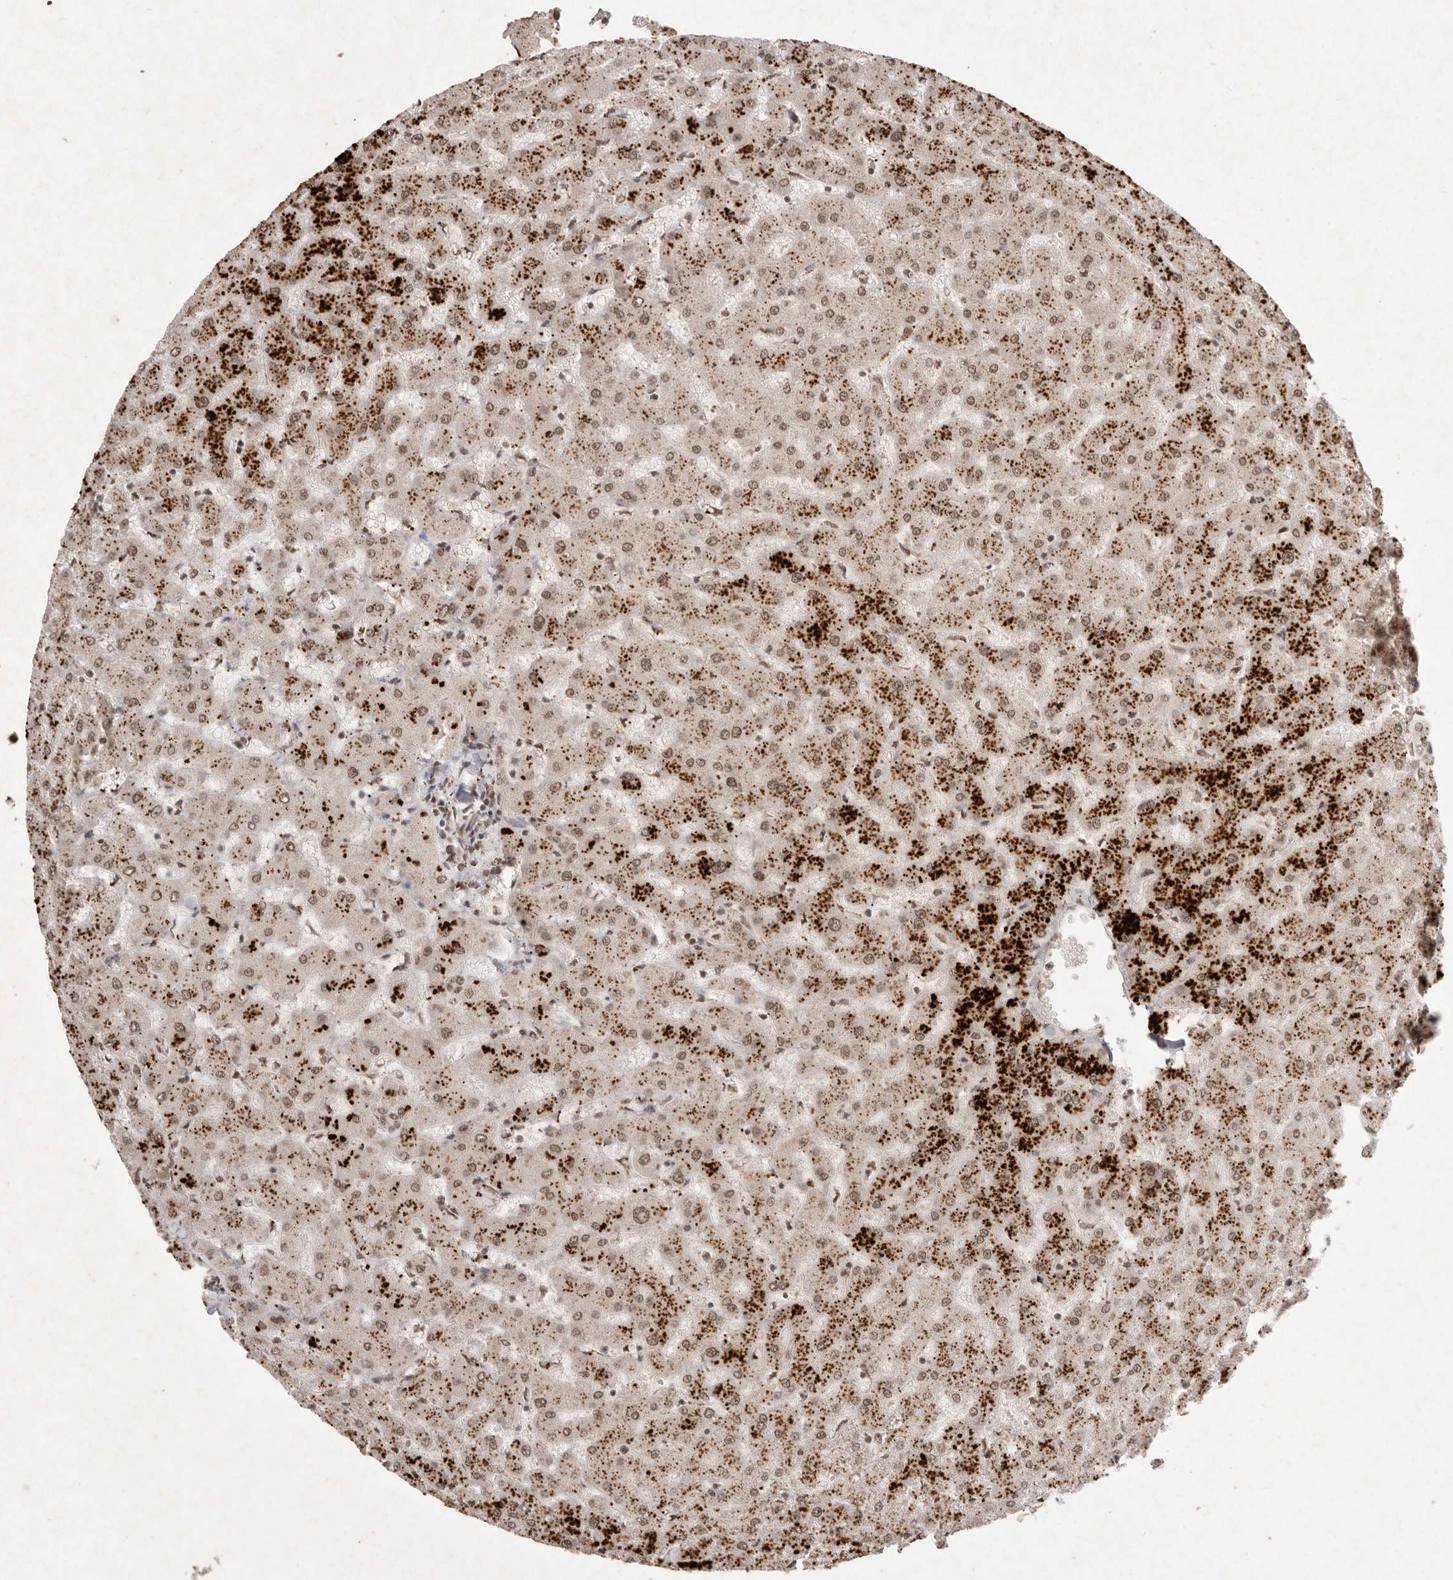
{"staining": {"intensity": "moderate", "quantity": ">75%", "location": "cytoplasmic/membranous,nuclear"}, "tissue": "liver", "cell_type": "Cholangiocytes", "image_type": "normal", "snomed": [{"axis": "morphology", "description": "Normal tissue, NOS"}, {"axis": "topography", "description": "Liver"}], "caption": "Brown immunohistochemical staining in unremarkable human liver demonstrates moderate cytoplasmic/membranous,nuclear expression in approximately >75% of cholangiocytes.", "gene": "NKX3", "patient": {"sex": "female", "age": 63}}